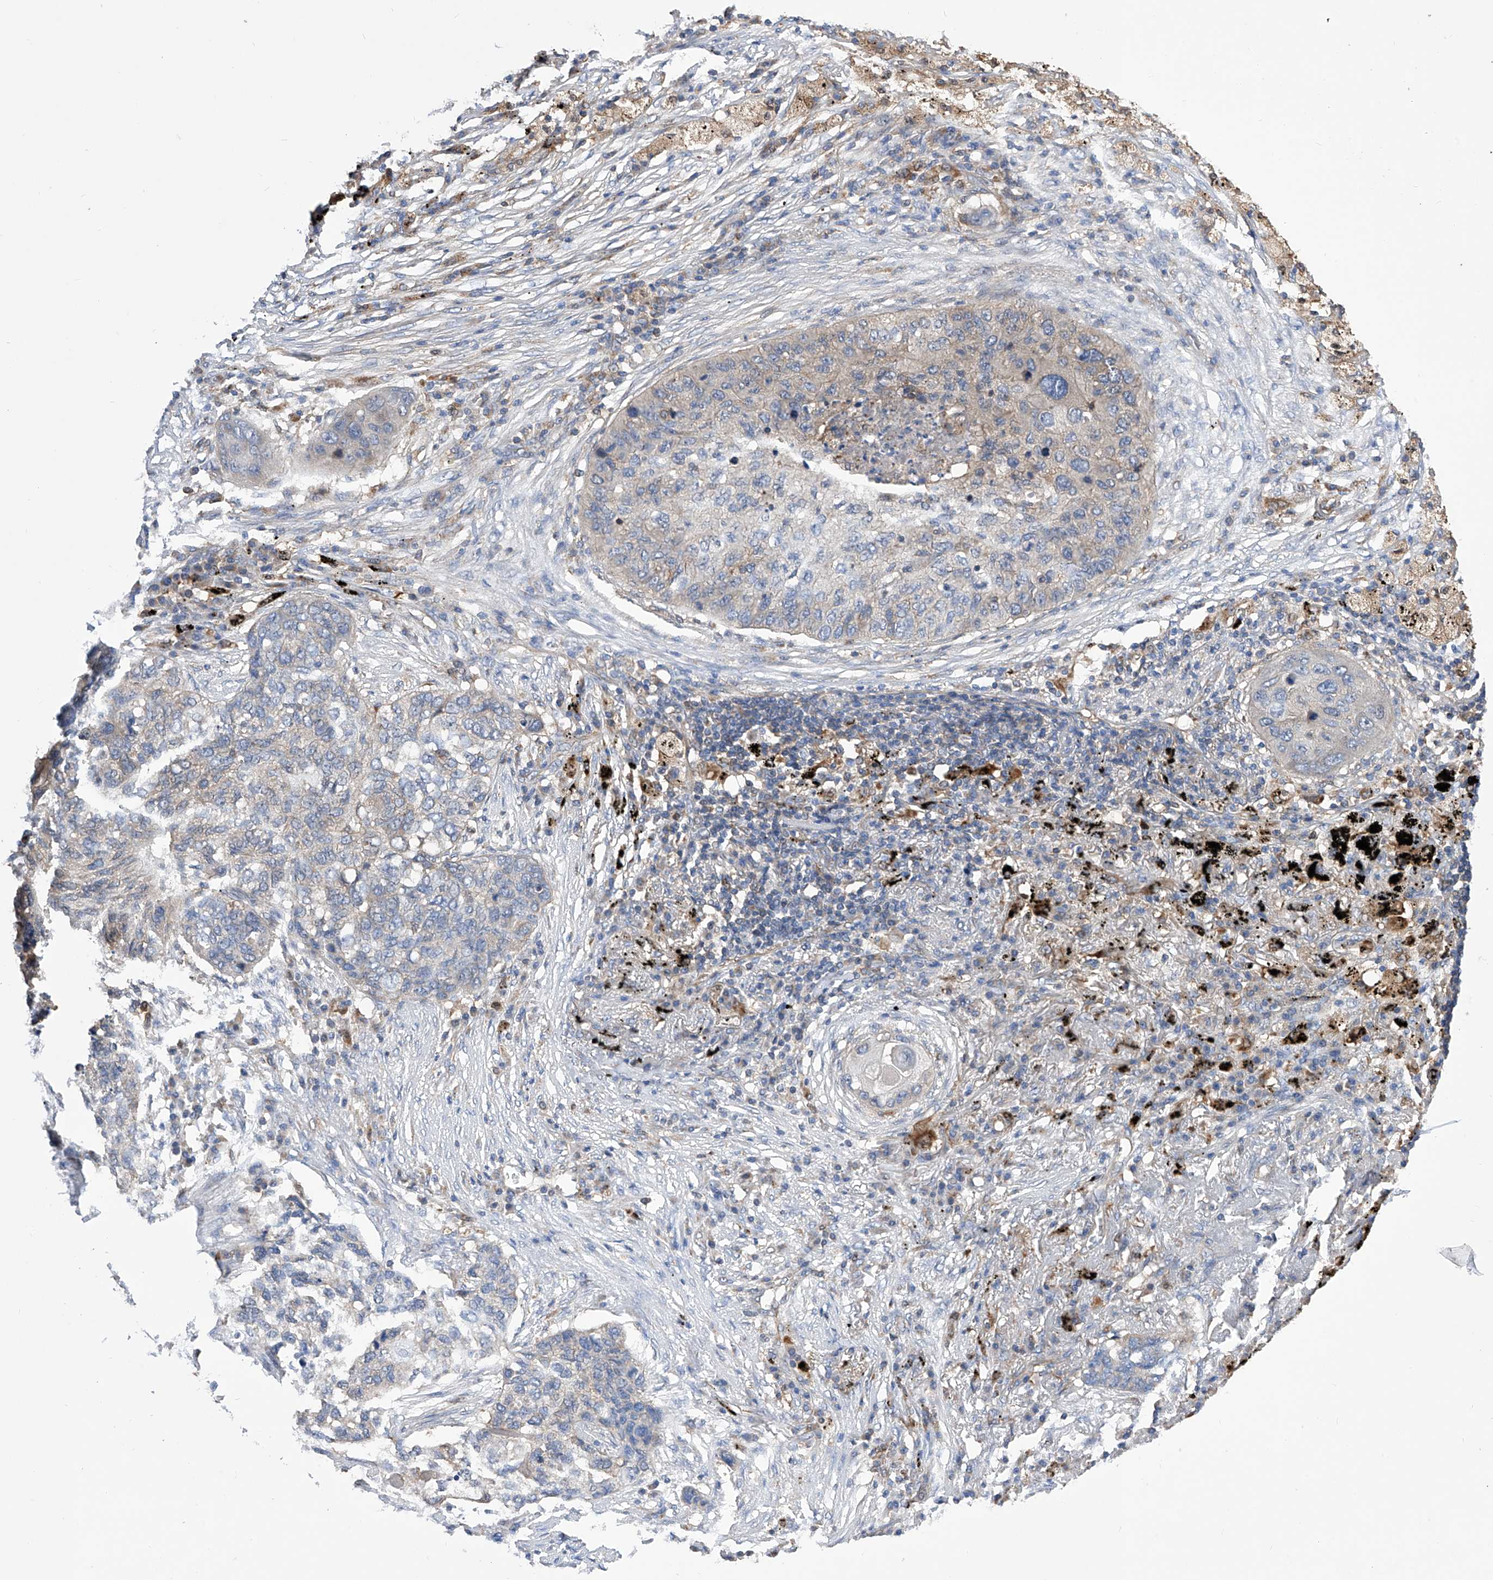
{"staining": {"intensity": "weak", "quantity": "25%-75%", "location": "cytoplasmic/membranous"}, "tissue": "lung cancer", "cell_type": "Tumor cells", "image_type": "cancer", "snomed": [{"axis": "morphology", "description": "Squamous cell carcinoma, NOS"}, {"axis": "topography", "description": "Lung"}], "caption": "Human lung cancer stained with a brown dye demonstrates weak cytoplasmic/membranous positive staining in about 25%-75% of tumor cells.", "gene": "SPATA20", "patient": {"sex": "female", "age": 63}}